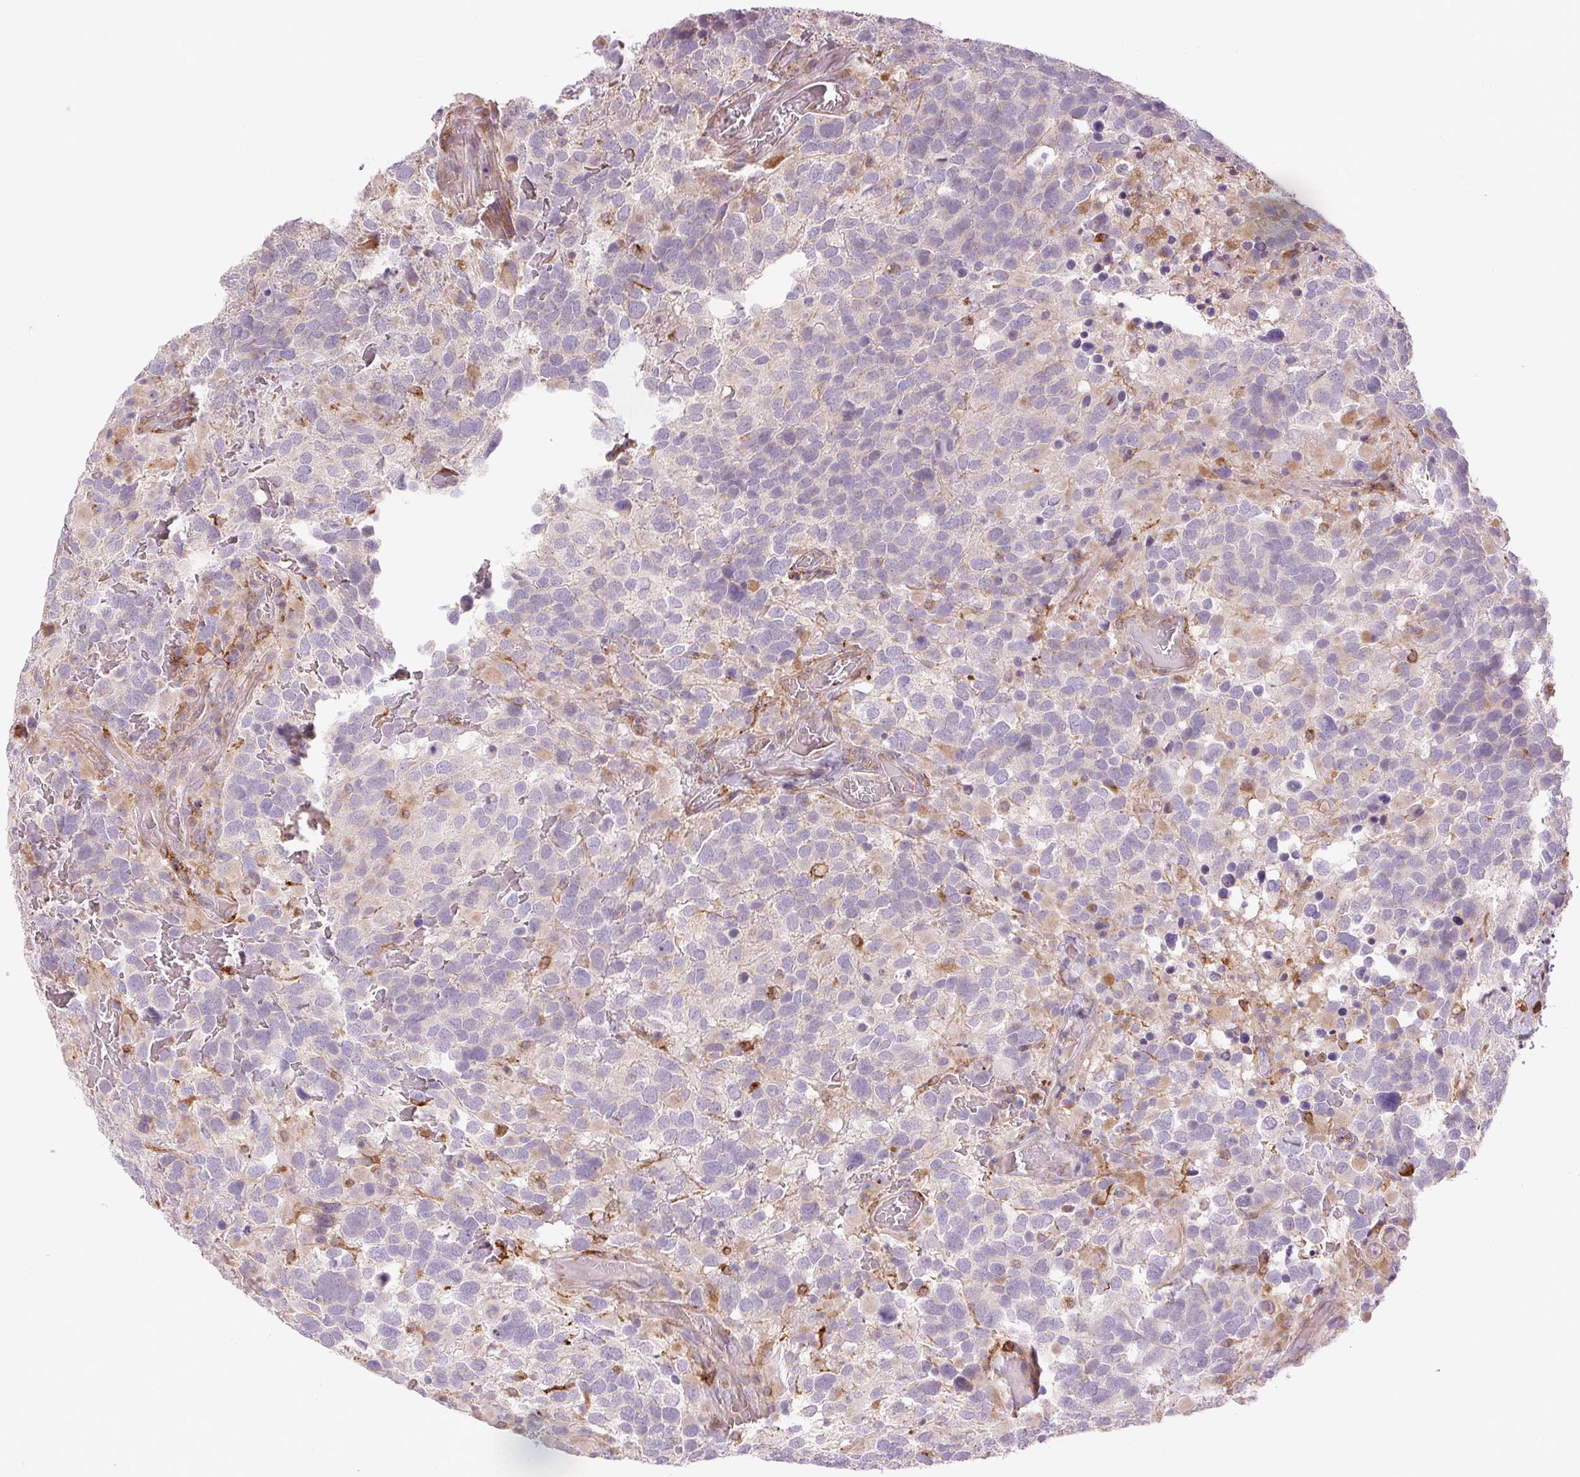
{"staining": {"intensity": "negative", "quantity": "none", "location": "none"}, "tissue": "glioma", "cell_type": "Tumor cells", "image_type": "cancer", "snomed": [{"axis": "morphology", "description": "Glioma, malignant, High grade"}, {"axis": "topography", "description": "Brain"}], "caption": "IHC micrograph of human glioma stained for a protein (brown), which reveals no positivity in tumor cells.", "gene": "METTL17", "patient": {"sex": "female", "age": 40}}